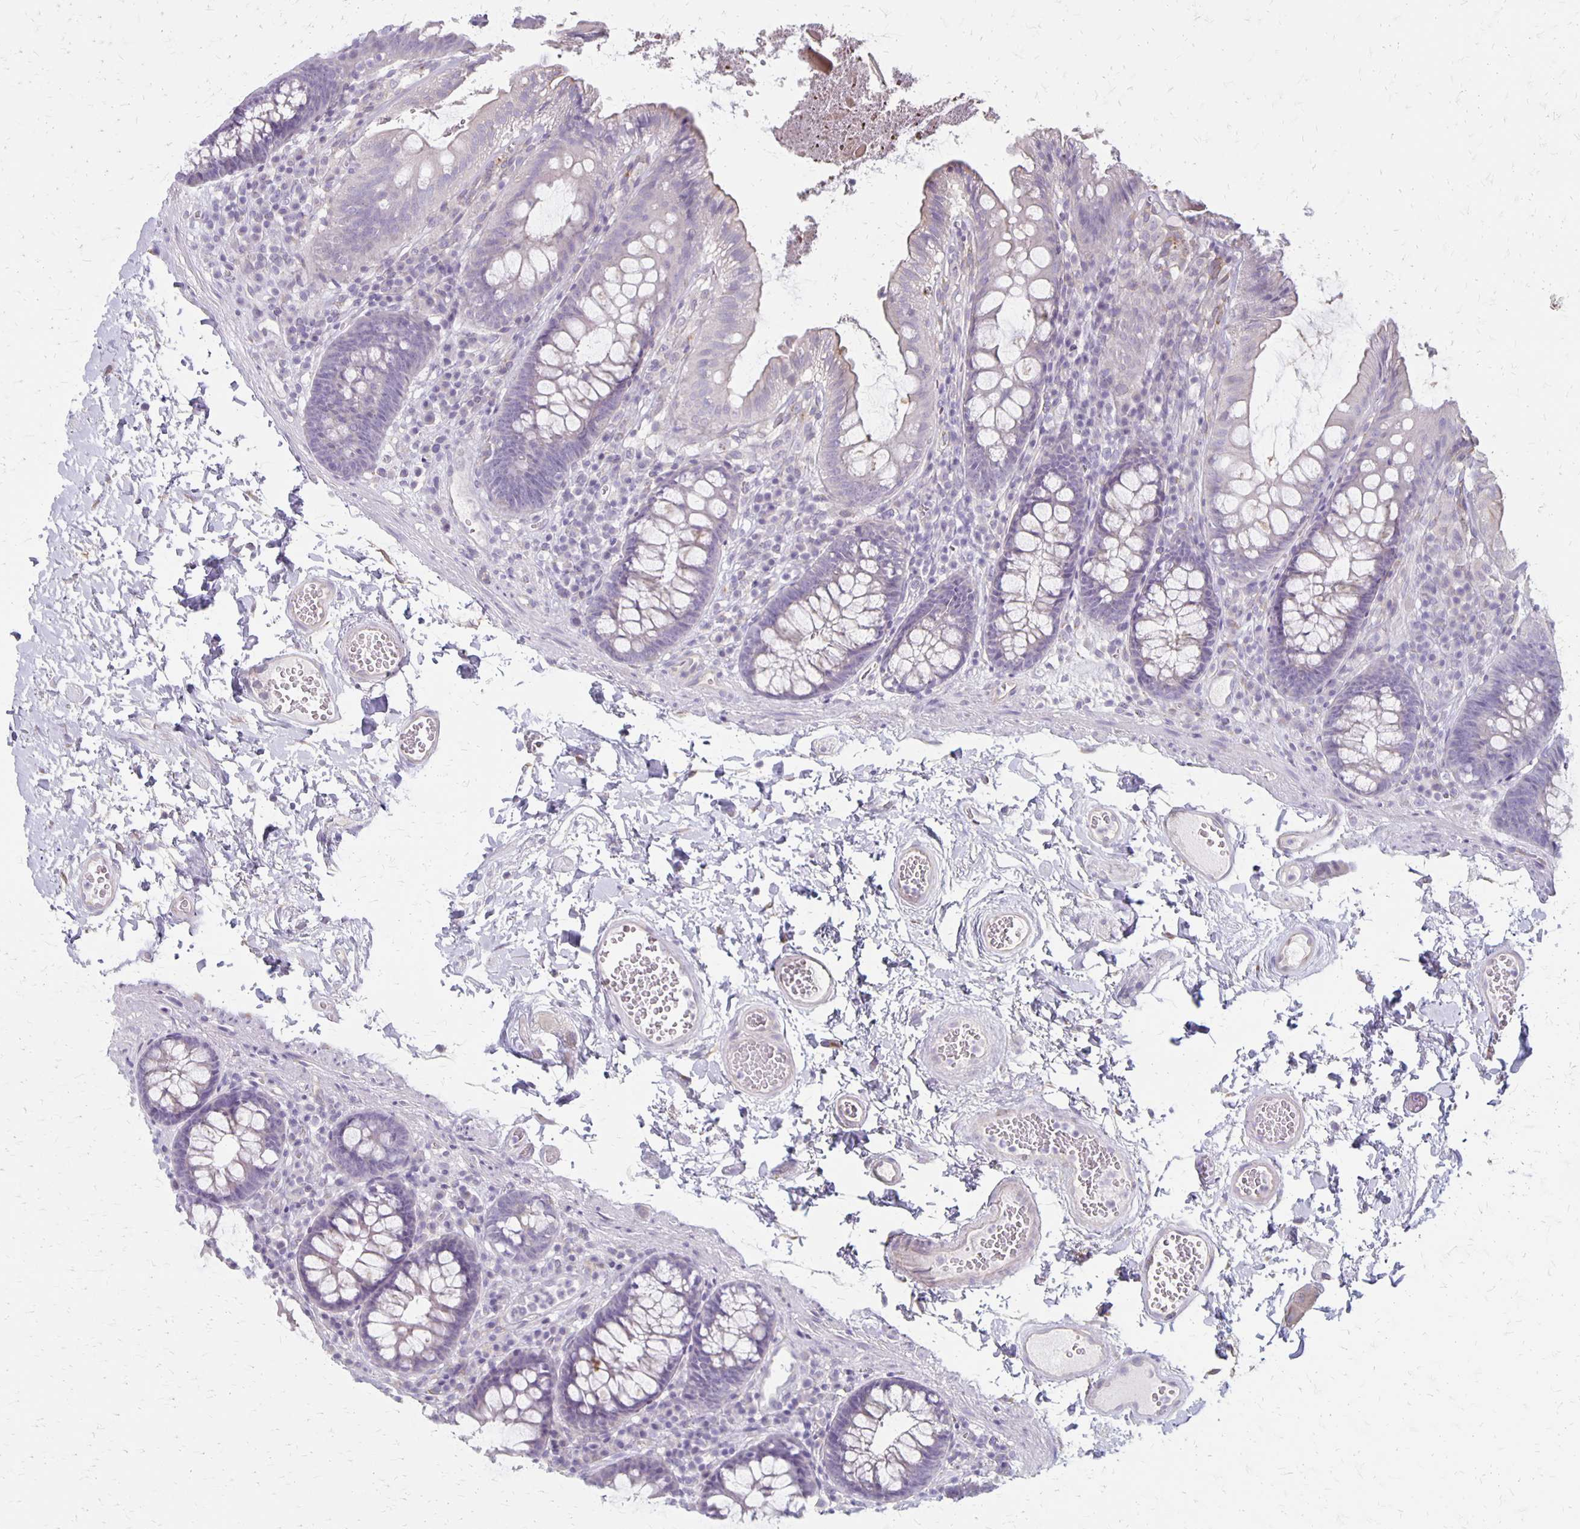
{"staining": {"intensity": "negative", "quantity": "none", "location": "none"}, "tissue": "colon", "cell_type": "Endothelial cells", "image_type": "normal", "snomed": [{"axis": "morphology", "description": "Normal tissue, NOS"}, {"axis": "topography", "description": "Colon"}, {"axis": "topography", "description": "Peripheral nerve tissue"}], "caption": "High power microscopy micrograph of an immunohistochemistry (IHC) image of normal colon, revealing no significant staining in endothelial cells.", "gene": "HOMER1", "patient": {"sex": "male", "age": 84}}